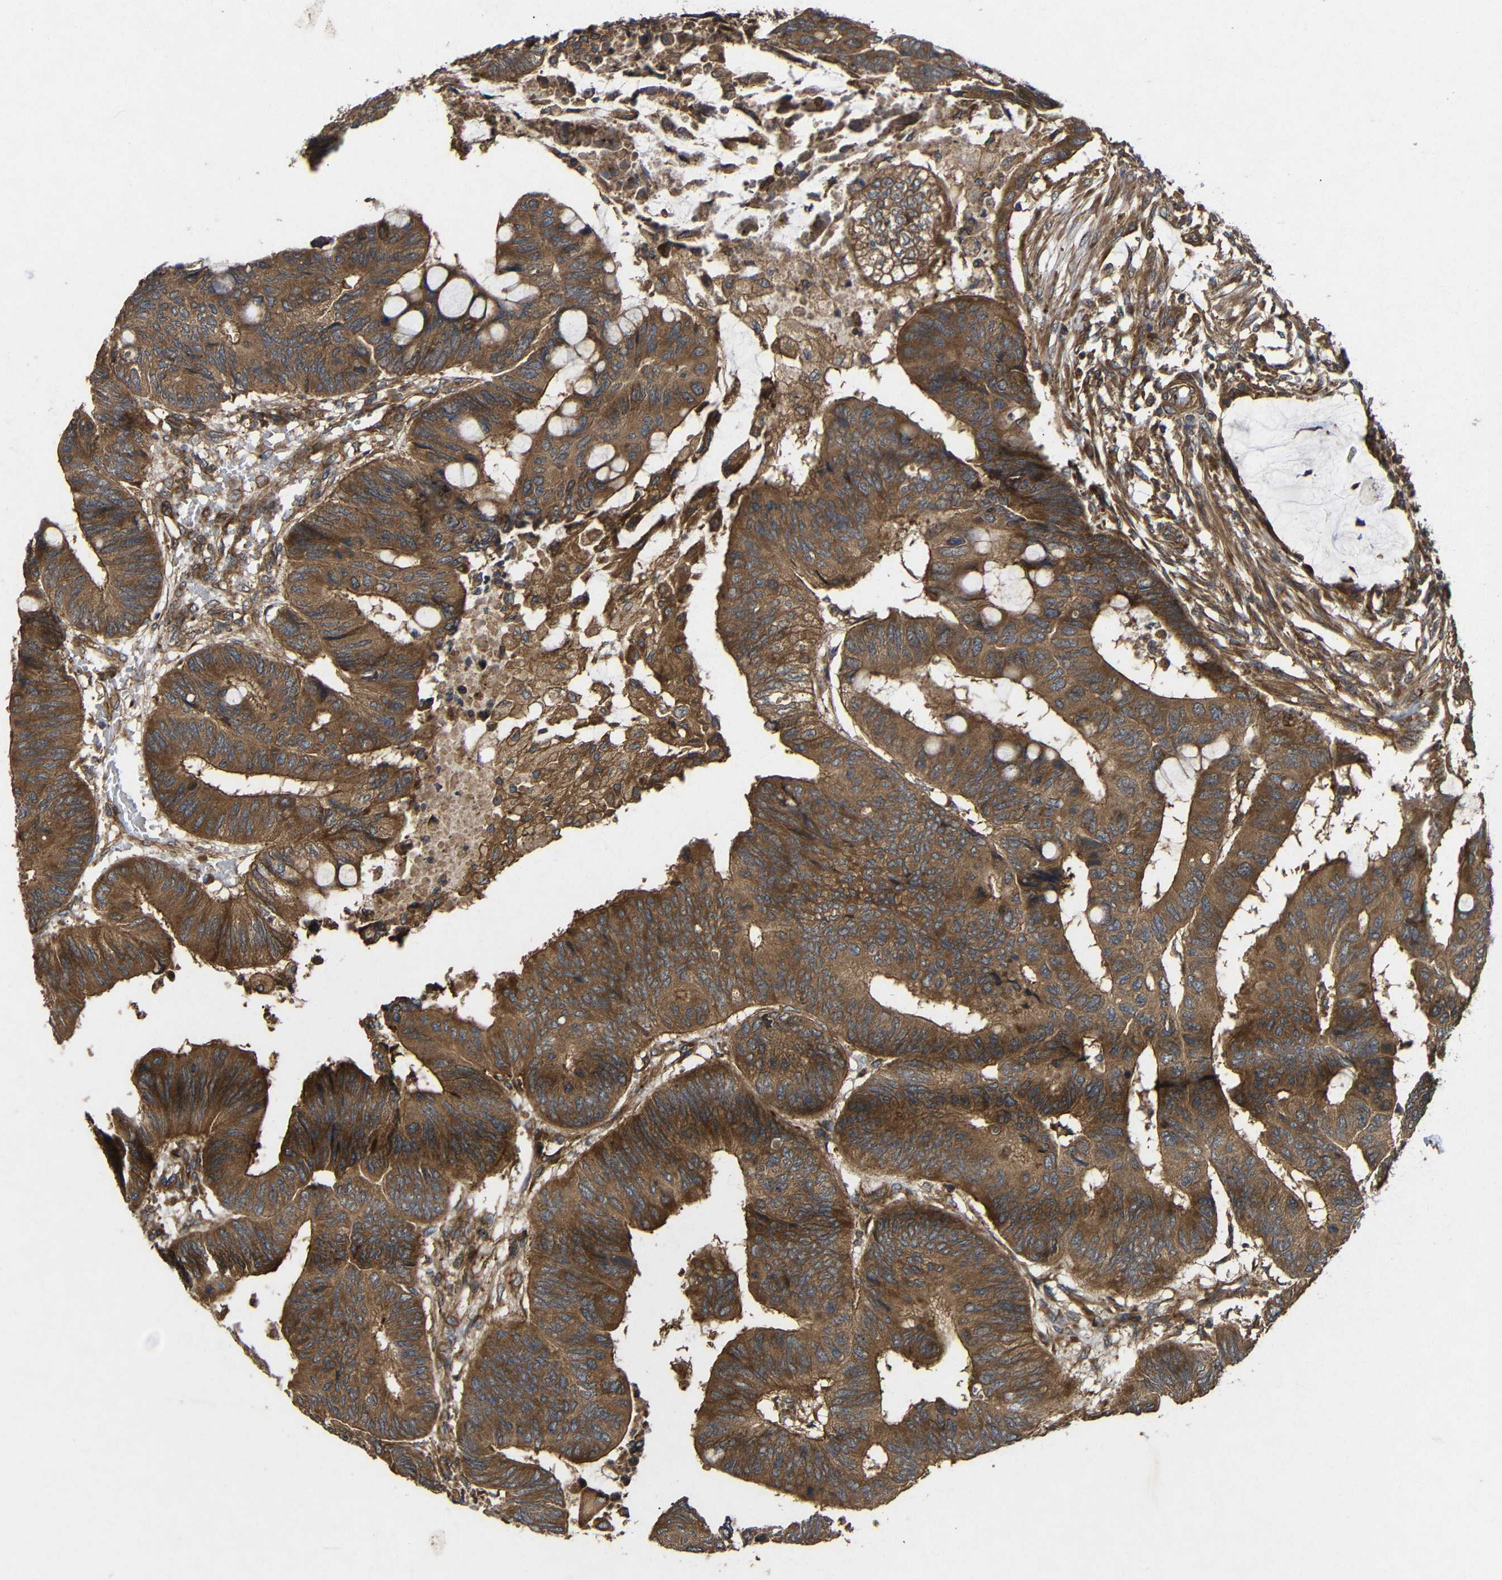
{"staining": {"intensity": "strong", "quantity": ">75%", "location": "cytoplasmic/membranous"}, "tissue": "colorectal cancer", "cell_type": "Tumor cells", "image_type": "cancer", "snomed": [{"axis": "morphology", "description": "Normal tissue, NOS"}, {"axis": "morphology", "description": "Adenocarcinoma, NOS"}, {"axis": "topography", "description": "Rectum"}, {"axis": "topography", "description": "Peripheral nerve tissue"}], "caption": "DAB (3,3'-diaminobenzidine) immunohistochemical staining of colorectal adenocarcinoma reveals strong cytoplasmic/membranous protein positivity in approximately >75% of tumor cells.", "gene": "EIF2S1", "patient": {"sex": "male", "age": 92}}